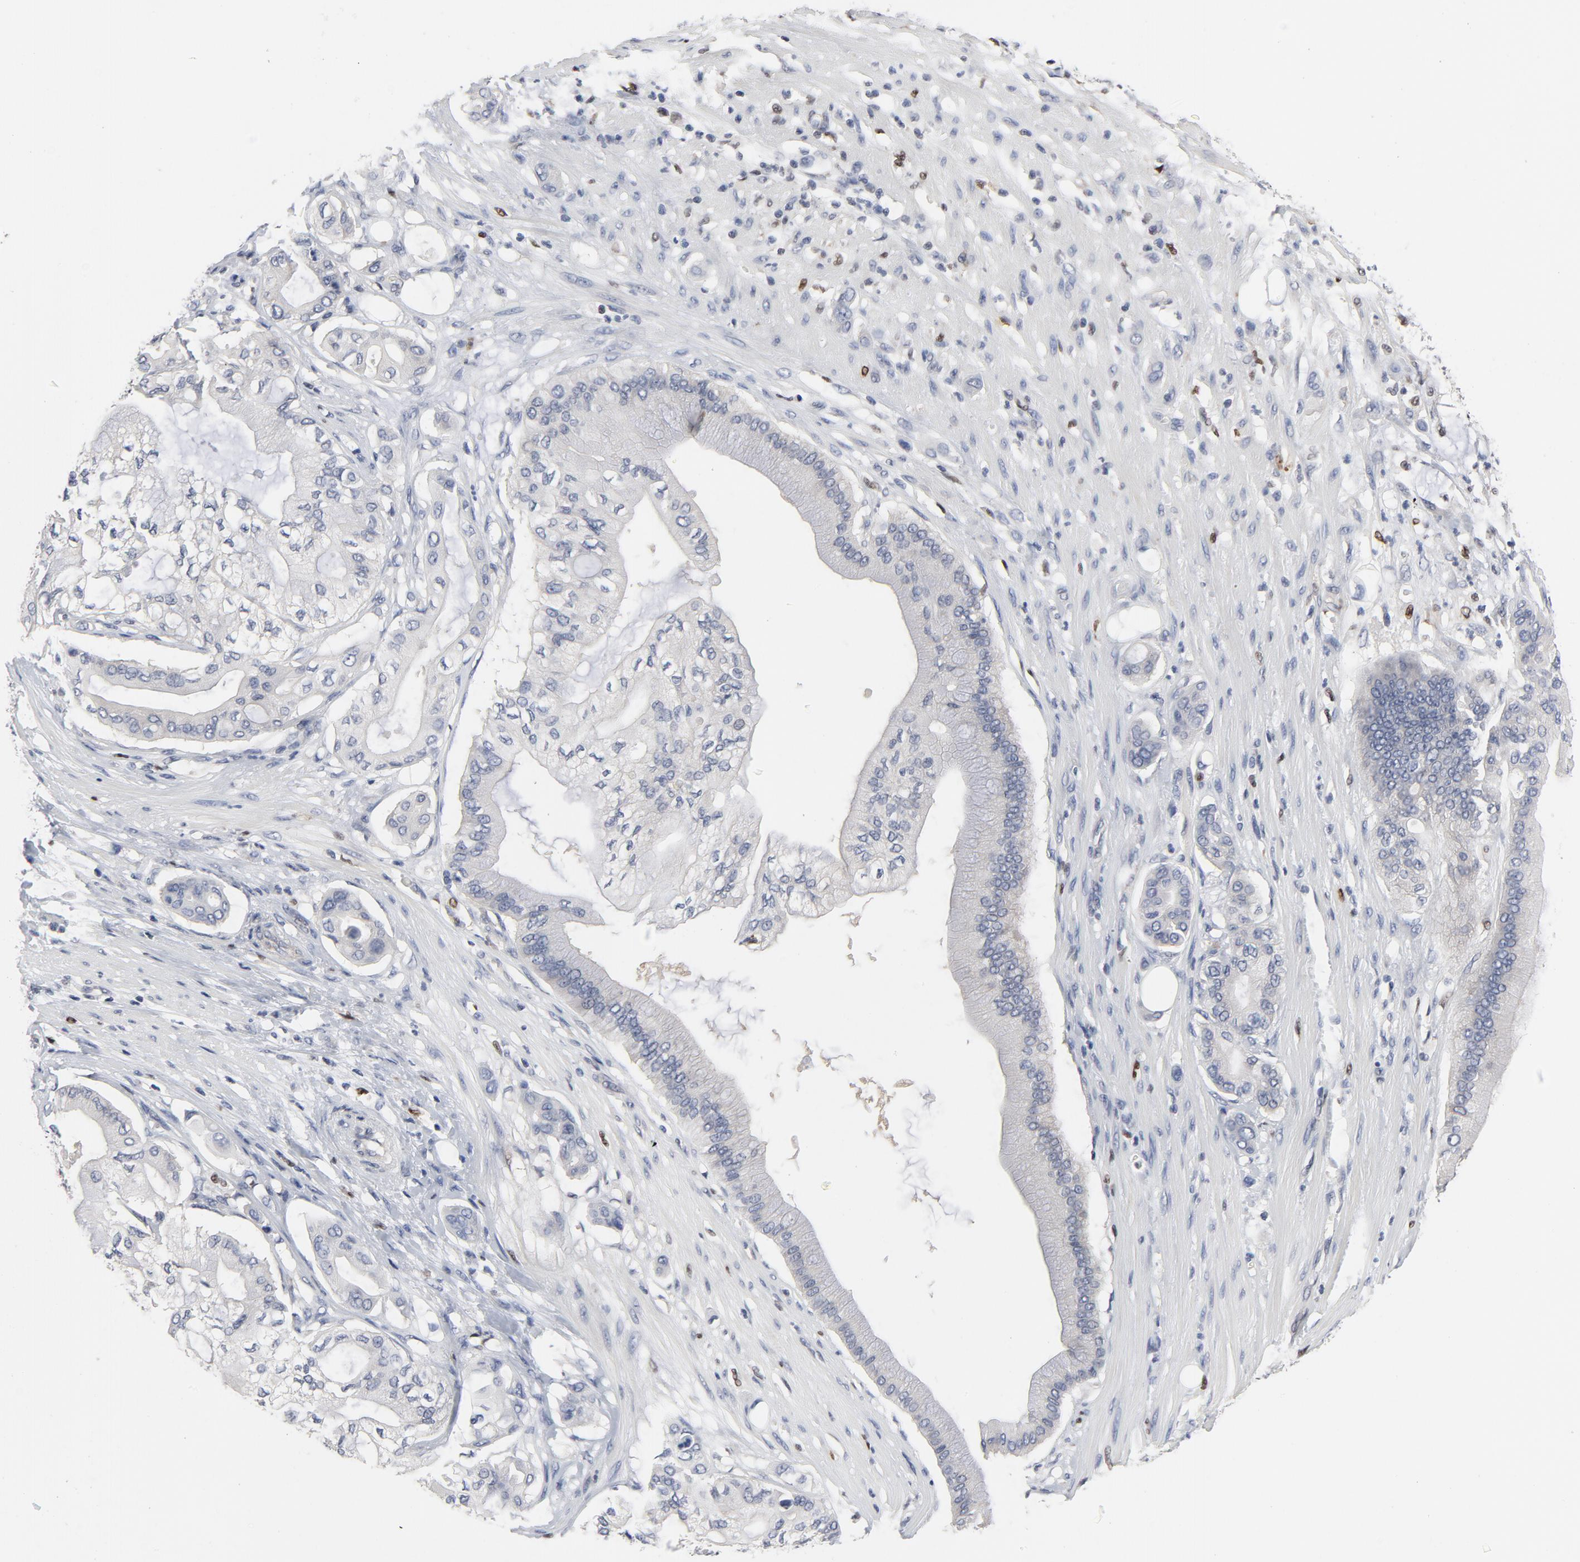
{"staining": {"intensity": "negative", "quantity": "none", "location": "none"}, "tissue": "pancreatic cancer", "cell_type": "Tumor cells", "image_type": "cancer", "snomed": [{"axis": "morphology", "description": "Adenocarcinoma, NOS"}, {"axis": "morphology", "description": "Adenocarcinoma, metastatic, NOS"}, {"axis": "topography", "description": "Lymph node"}, {"axis": "topography", "description": "Pancreas"}, {"axis": "topography", "description": "Duodenum"}], "caption": "High power microscopy micrograph of an immunohistochemistry (IHC) histopathology image of pancreatic cancer, revealing no significant positivity in tumor cells. (DAB IHC visualized using brightfield microscopy, high magnification).", "gene": "NFKB1", "patient": {"sex": "female", "age": 64}}